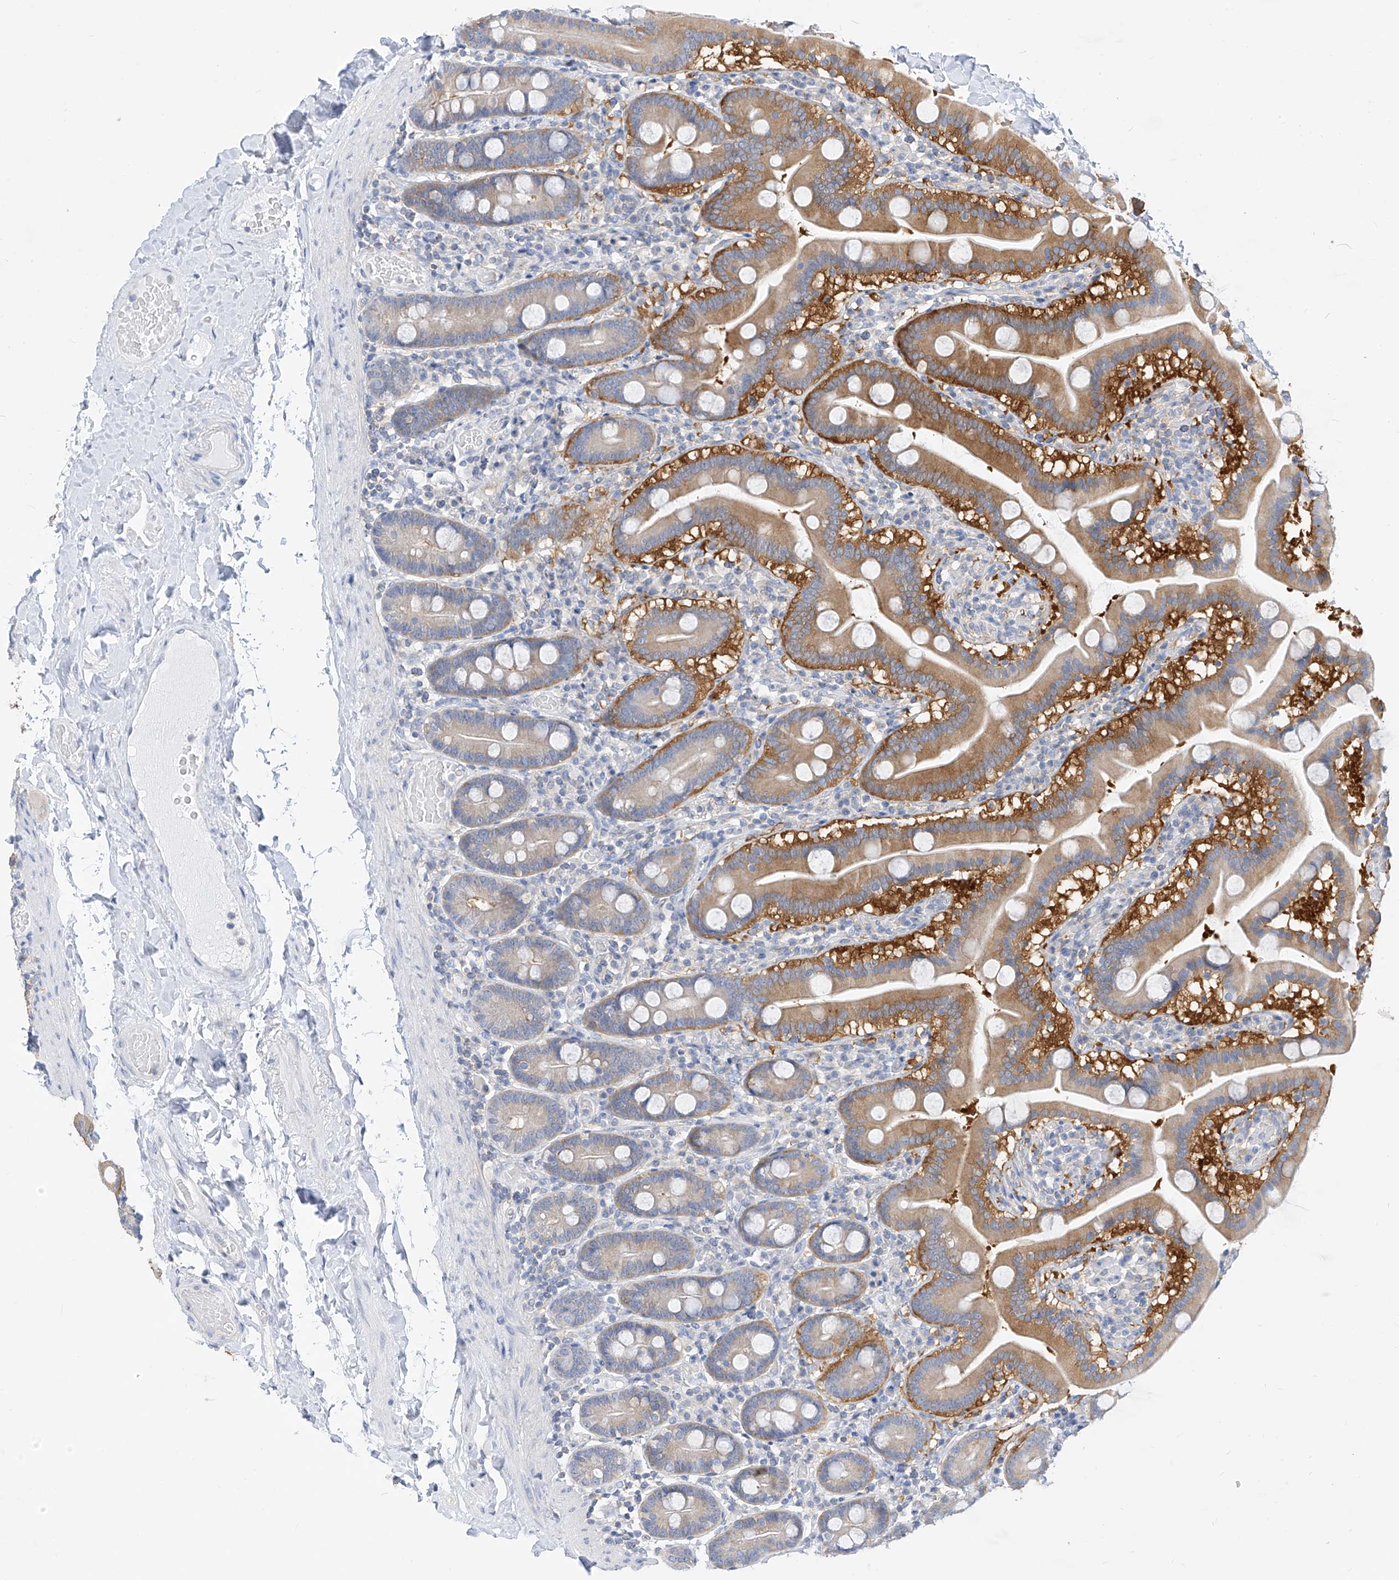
{"staining": {"intensity": "moderate", "quantity": "25%-75%", "location": "cytoplasmic/membranous"}, "tissue": "duodenum", "cell_type": "Glandular cells", "image_type": "normal", "snomed": [{"axis": "morphology", "description": "Normal tissue, NOS"}, {"axis": "topography", "description": "Duodenum"}], "caption": "DAB immunohistochemical staining of normal duodenum shows moderate cytoplasmic/membranous protein staining in approximately 25%-75% of glandular cells. Using DAB (3,3'-diaminobenzidine) (brown) and hematoxylin (blue) stains, captured at high magnification using brightfield microscopy.", "gene": "ZZEF1", "patient": {"sex": "male", "age": 55}}